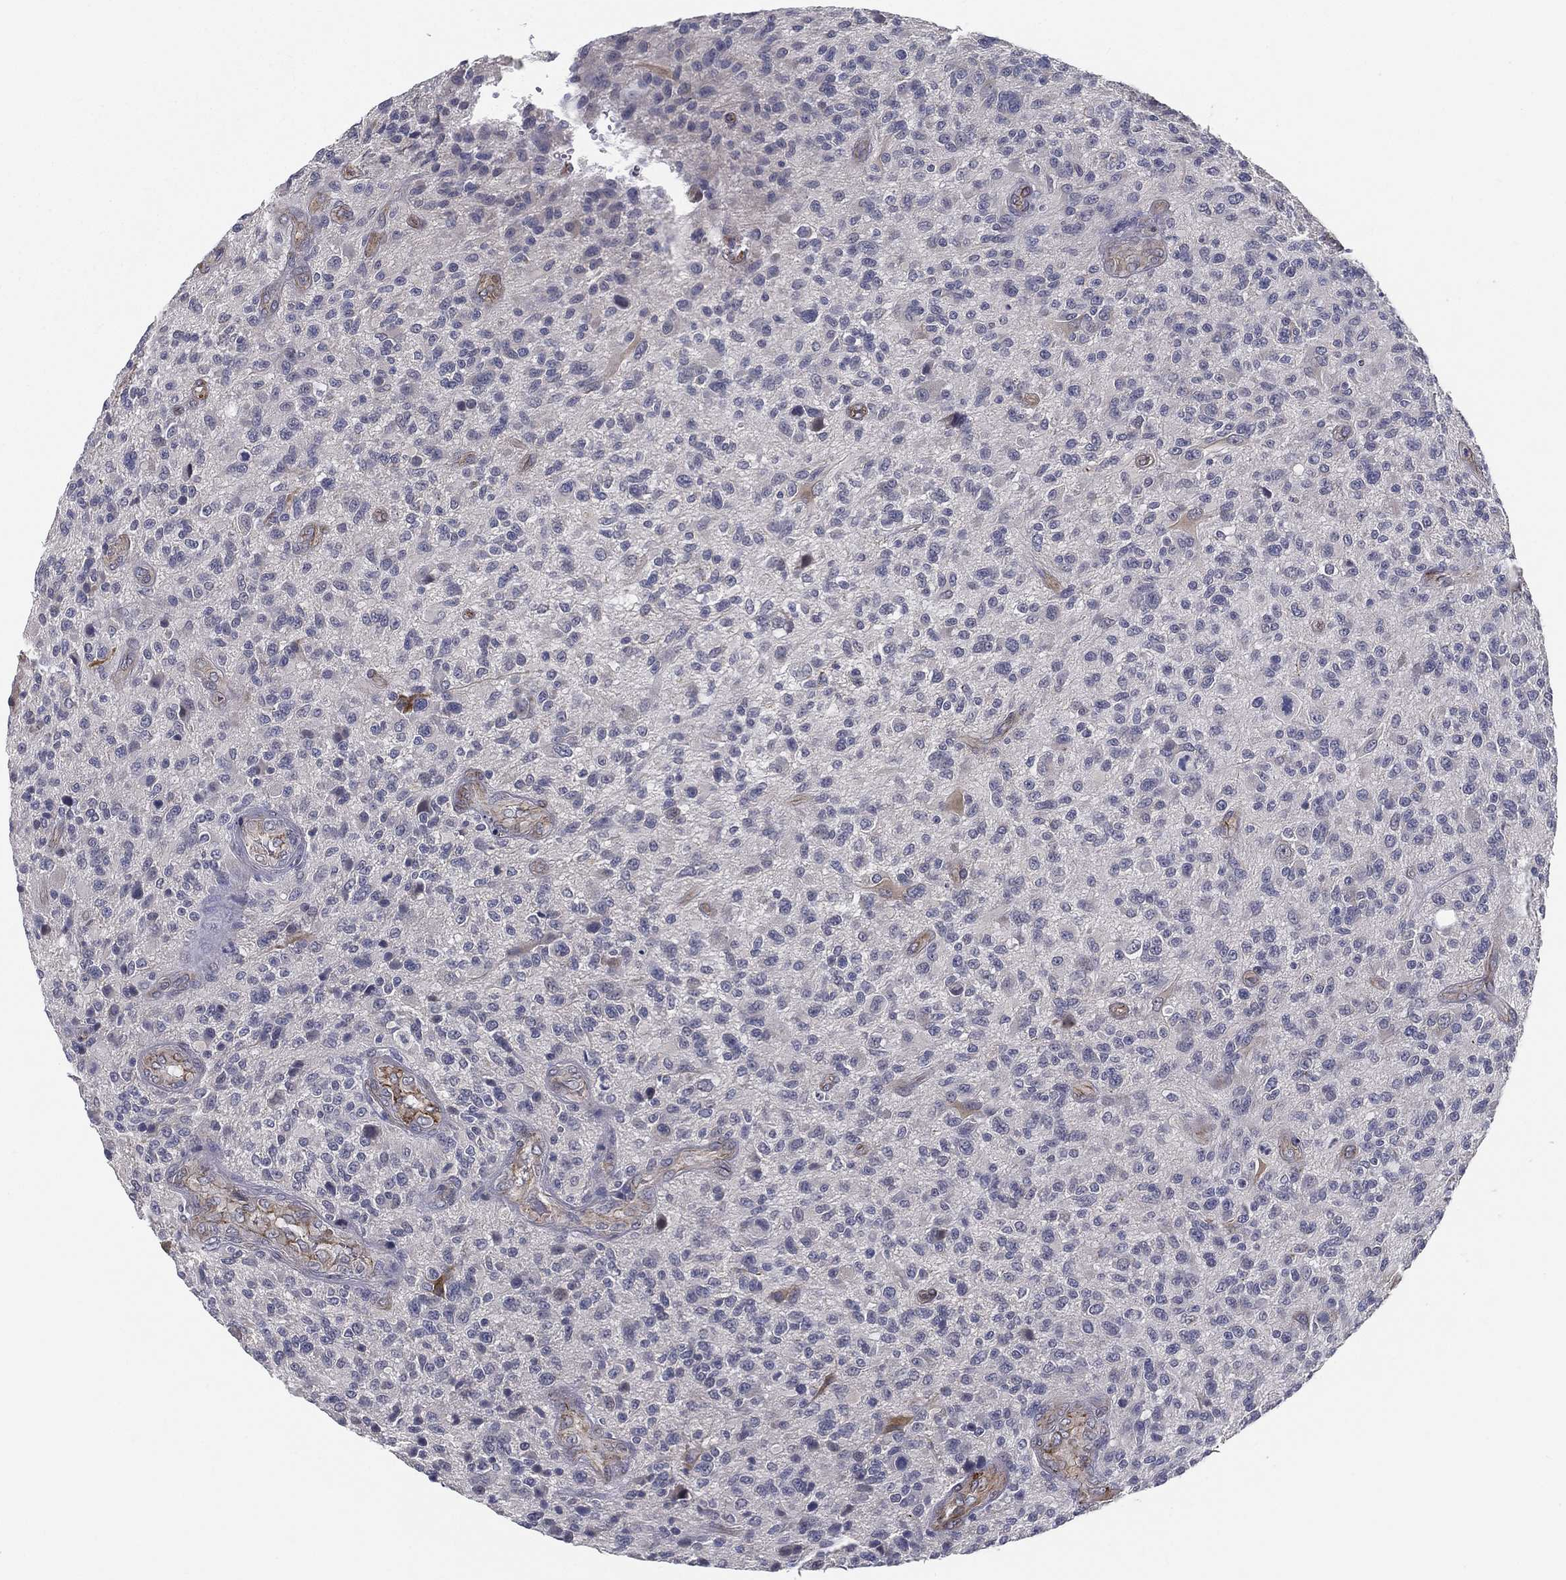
{"staining": {"intensity": "negative", "quantity": "none", "location": "none"}, "tissue": "glioma", "cell_type": "Tumor cells", "image_type": "cancer", "snomed": [{"axis": "morphology", "description": "Glioma, malignant, High grade"}, {"axis": "topography", "description": "Brain"}], "caption": "Immunohistochemistry of high-grade glioma (malignant) reveals no expression in tumor cells. (DAB (3,3'-diaminobenzidine) immunohistochemistry (IHC) visualized using brightfield microscopy, high magnification).", "gene": "LRRC56", "patient": {"sex": "male", "age": 47}}